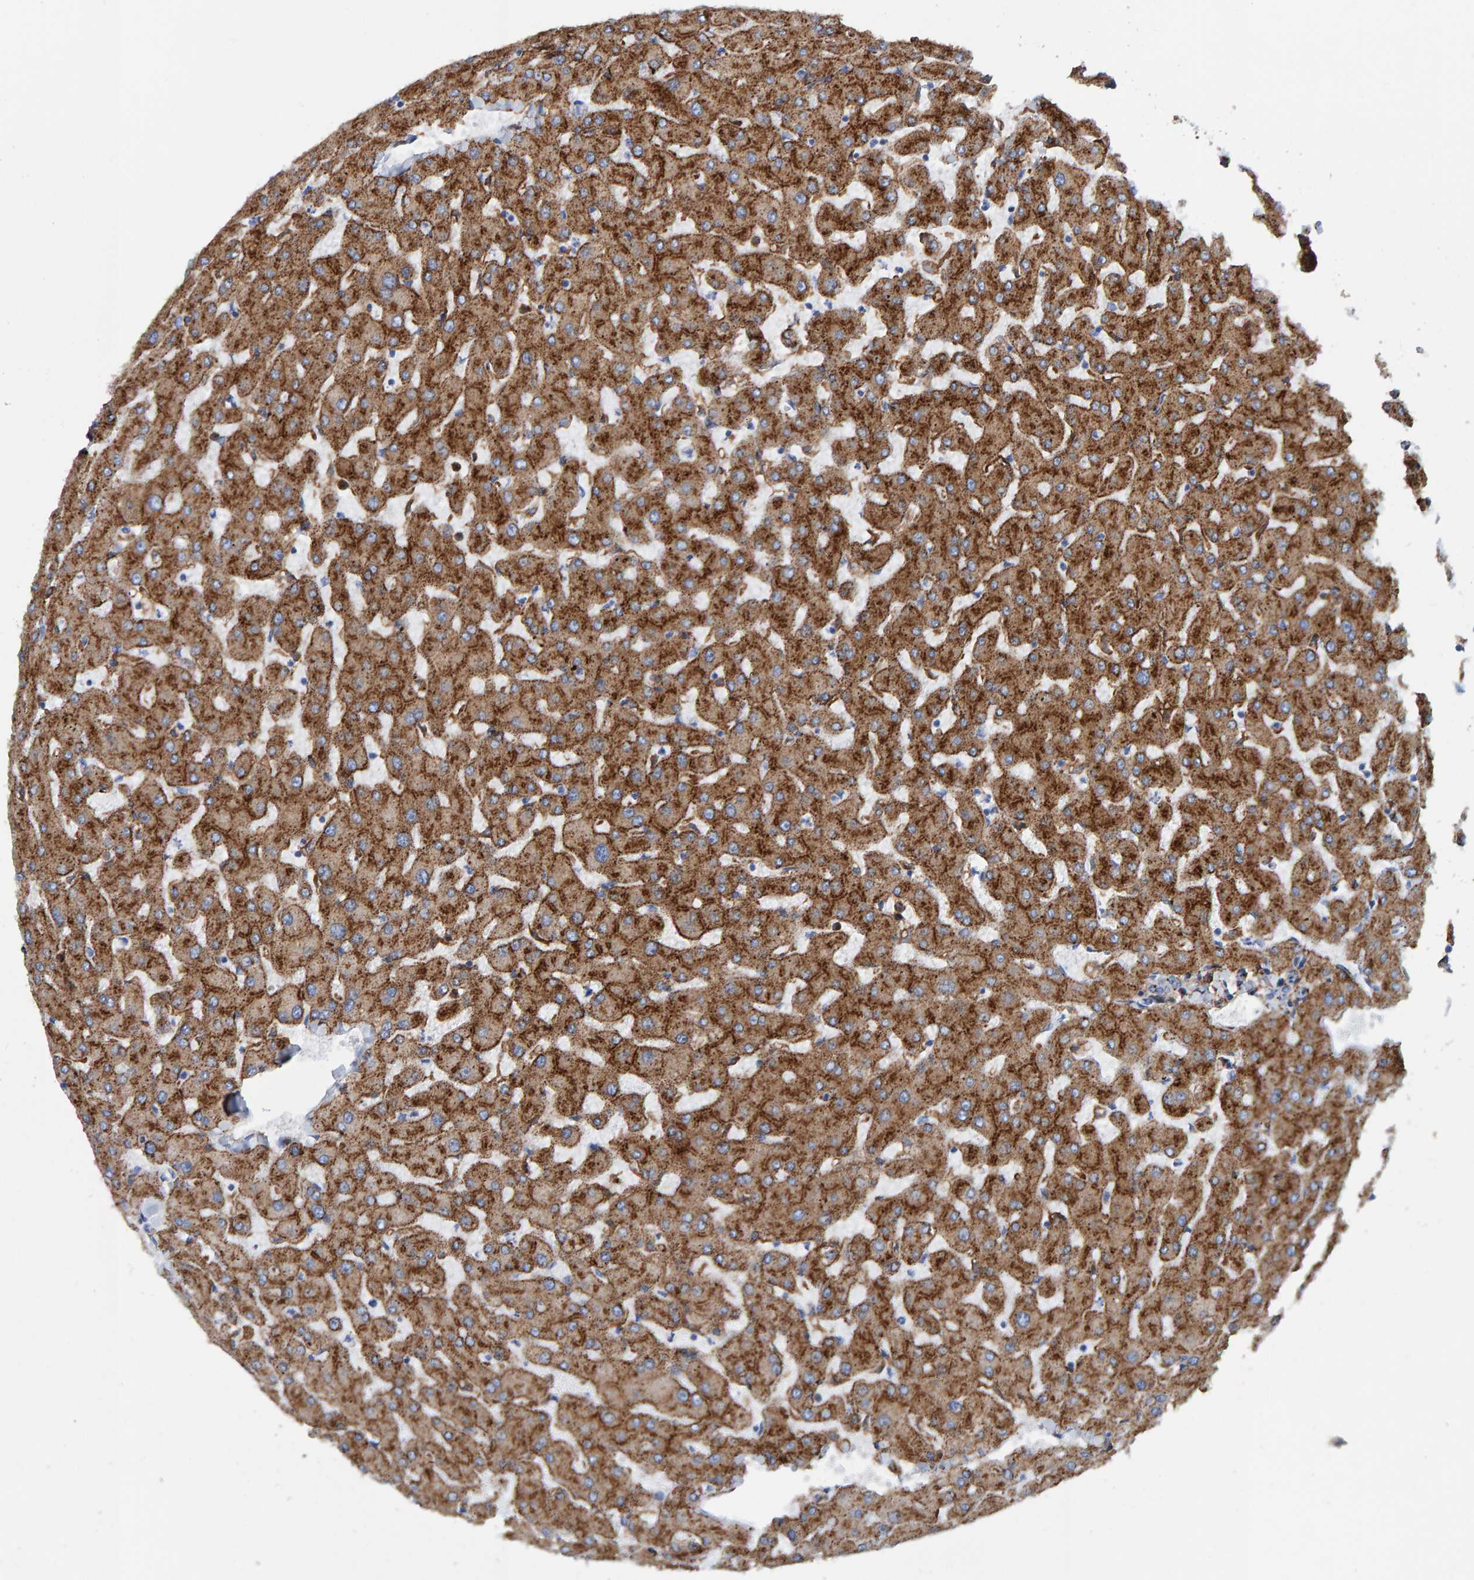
{"staining": {"intensity": "negative", "quantity": "none", "location": "none"}, "tissue": "liver", "cell_type": "Cholangiocytes", "image_type": "normal", "snomed": [{"axis": "morphology", "description": "Normal tissue, NOS"}, {"axis": "topography", "description": "Liver"}], "caption": "DAB immunohistochemical staining of unremarkable liver reveals no significant staining in cholangiocytes. Brightfield microscopy of IHC stained with DAB (3,3'-diaminobenzidine) (brown) and hematoxylin (blue), captured at high magnification.", "gene": "LRP1", "patient": {"sex": "female", "age": 63}}